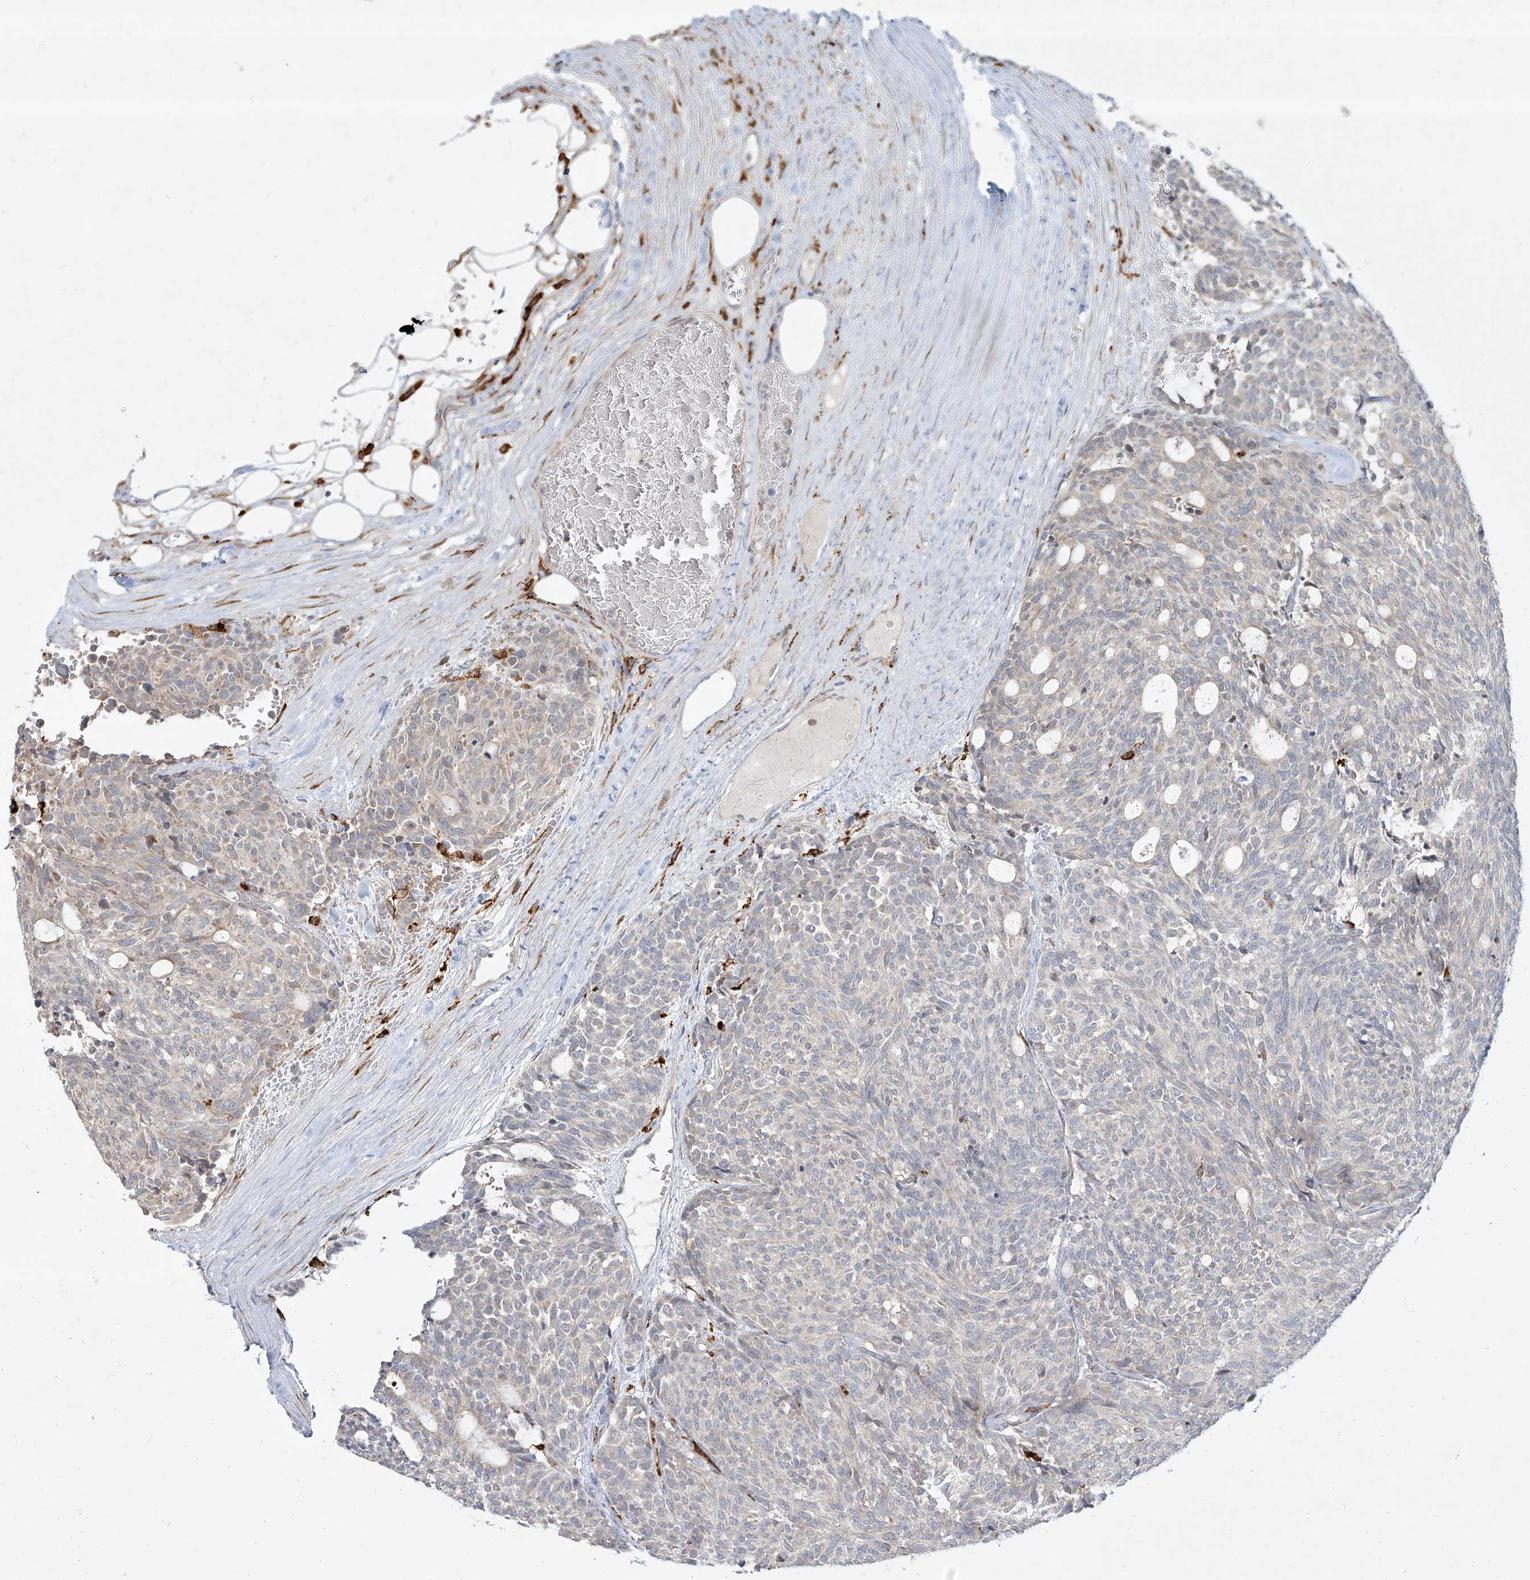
{"staining": {"intensity": "negative", "quantity": "none", "location": "none"}, "tissue": "carcinoid", "cell_type": "Tumor cells", "image_type": "cancer", "snomed": [{"axis": "morphology", "description": "Carcinoid, malignant, NOS"}, {"axis": "topography", "description": "Pancreas"}], "caption": "DAB (3,3'-diaminobenzidine) immunohistochemical staining of human carcinoid (malignant) shows no significant positivity in tumor cells.", "gene": "CD209", "patient": {"sex": "female", "age": 54}}